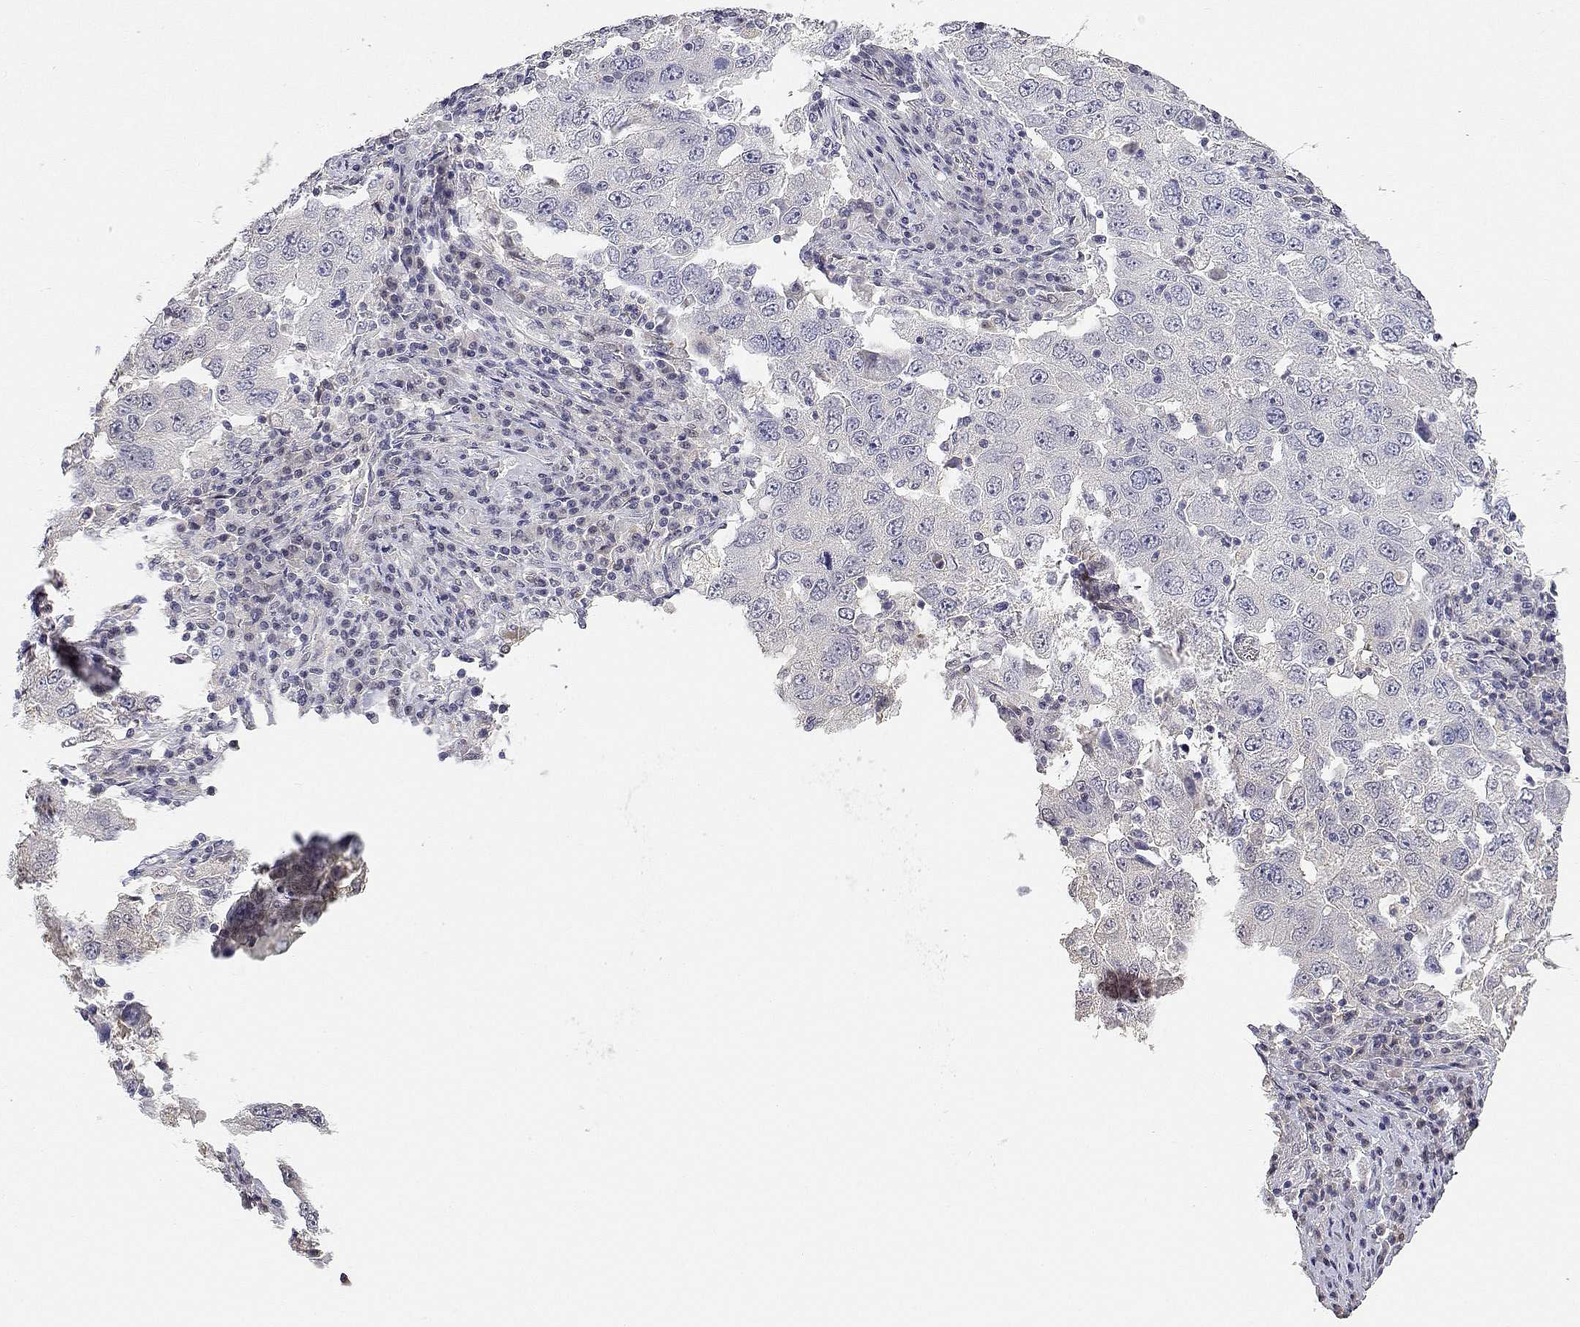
{"staining": {"intensity": "negative", "quantity": "none", "location": "none"}, "tissue": "lung cancer", "cell_type": "Tumor cells", "image_type": "cancer", "snomed": [{"axis": "morphology", "description": "Adenocarcinoma, NOS"}, {"axis": "topography", "description": "Lung"}], "caption": "IHC of lung cancer demonstrates no positivity in tumor cells.", "gene": "ADA", "patient": {"sex": "male", "age": 73}}